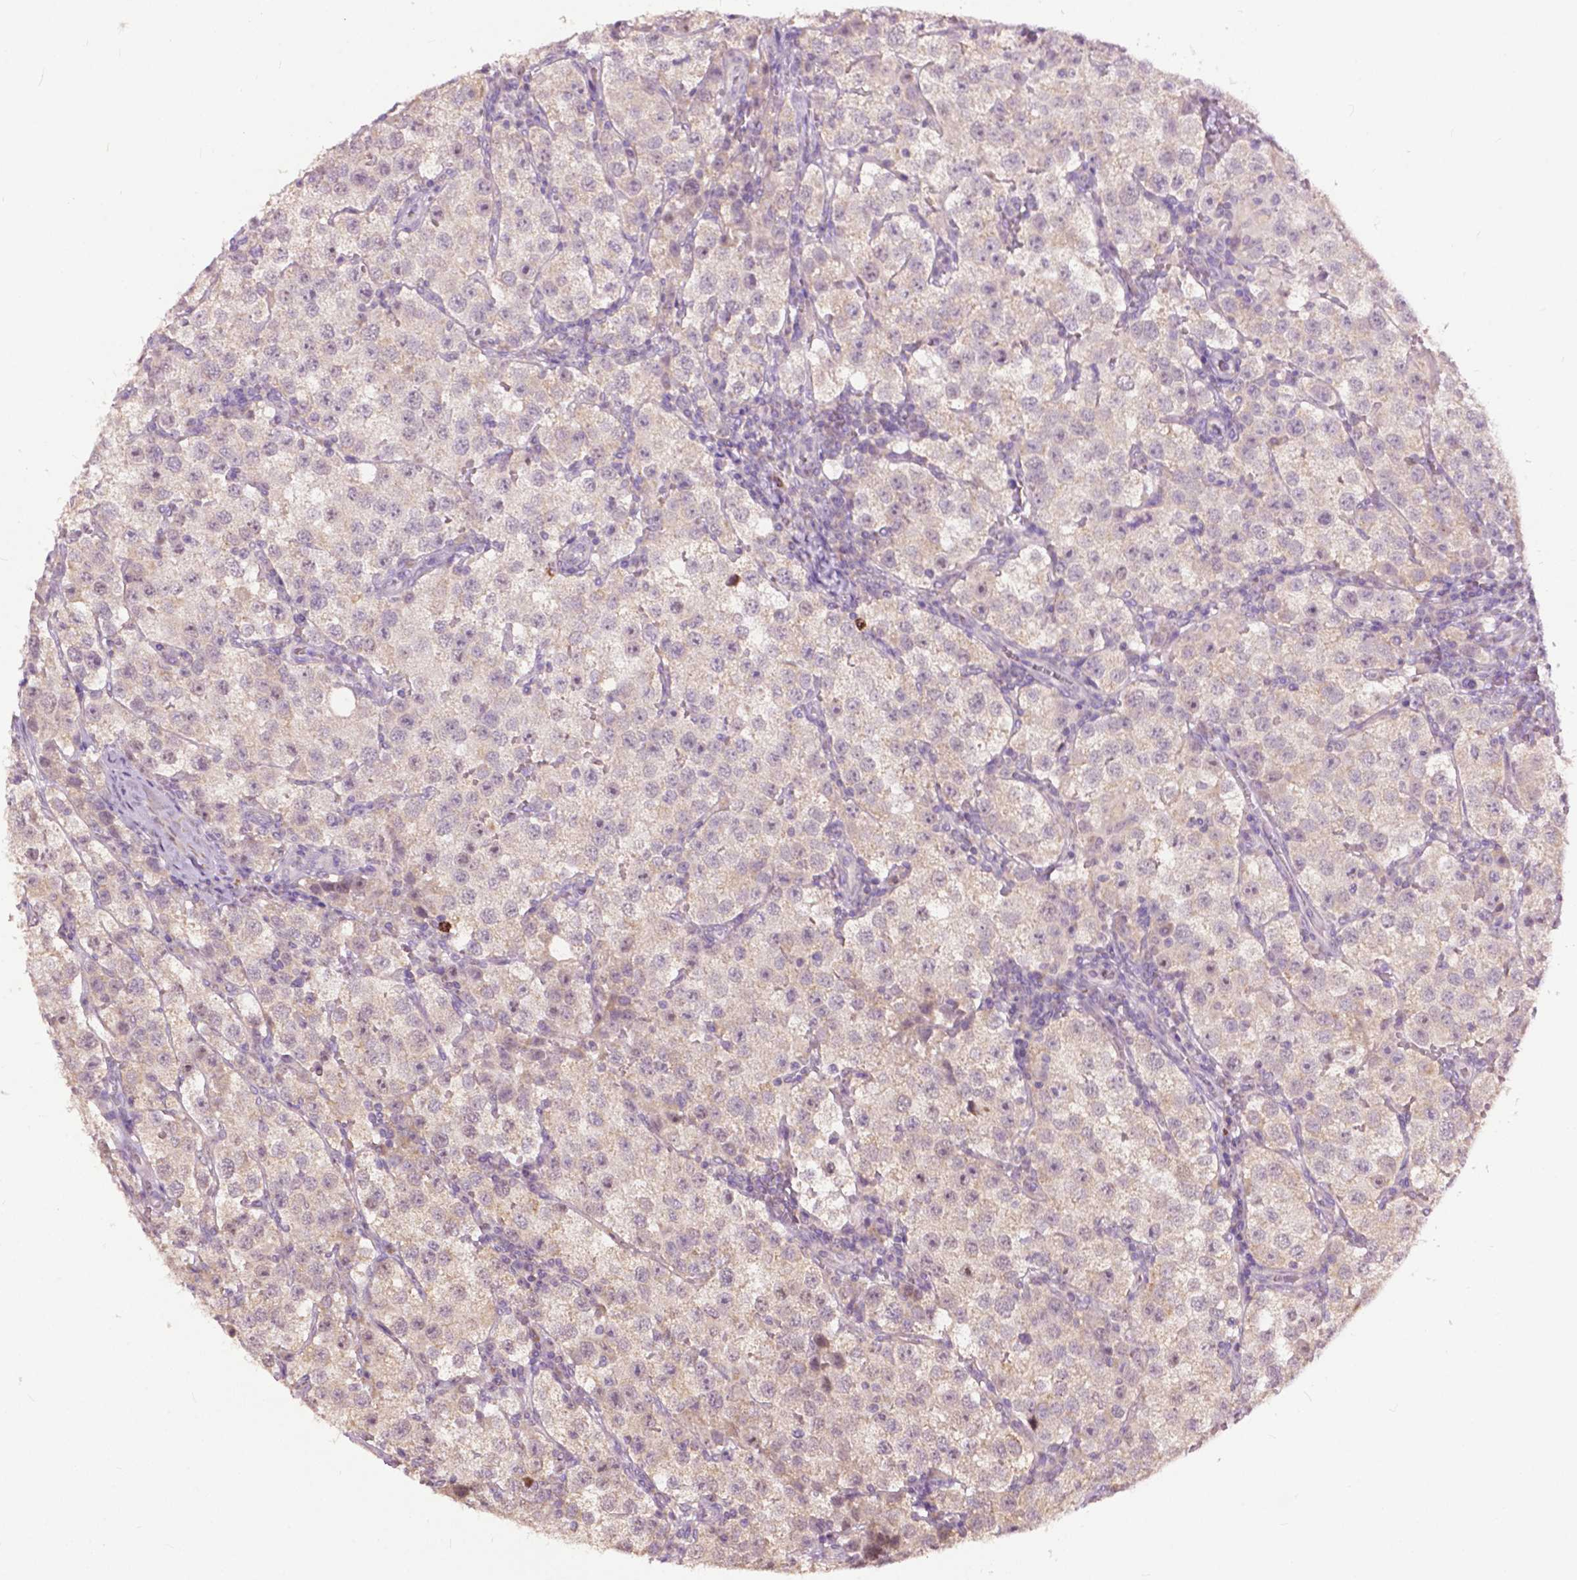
{"staining": {"intensity": "negative", "quantity": "none", "location": "none"}, "tissue": "testis cancer", "cell_type": "Tumor cells", "image_type": "cancer", "snomed": [{"axis": "morphology", "description": "Seminoma, NOS"}, {"axis": "topography", "description": "Testis"}], "caption": "An IHC micrograph of seminoma (testis) is shown. There is no staining in tumor cells of seminoma (testis). (Brightfield microscopy of DAB IHC at high magnification).", "gene": "TTC9B", "patient": {"sex": "male", "age": 37}}